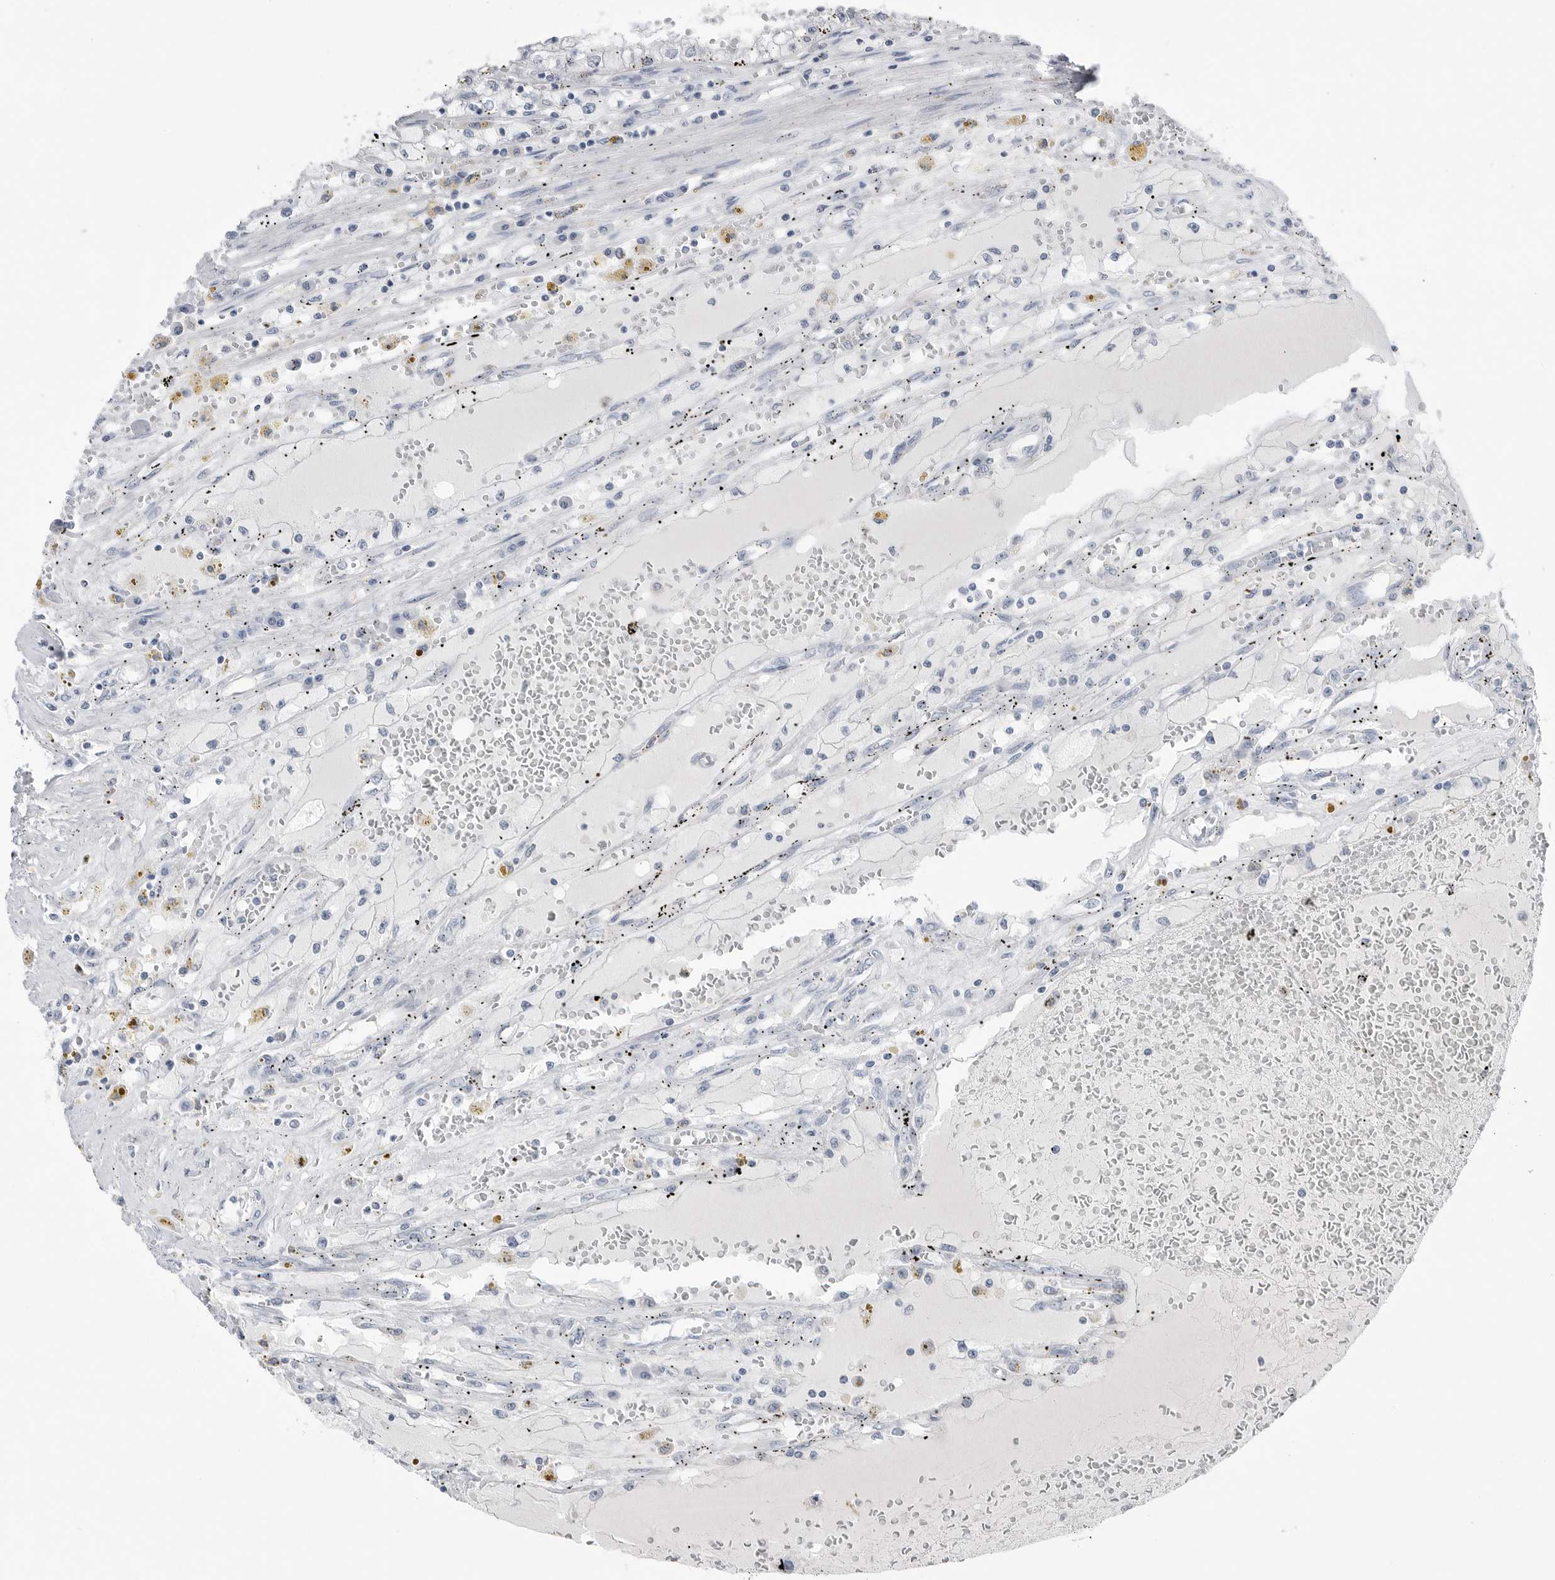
{"staining": {"intensity": "negative", "quantity": "none", "location": "none"}, "tissue": "renal cancer", "cell_type": "Tumor cells", "image_type": "cancer", "snomed": [{"axis": "morphology", "description": "Adenocarcinoma, NOS"}, {"axis": "topography", "description": "Kidney"}], "caption": "High magnification brightfield microscopy of renal cancer (adenocarcinoma) stained with DAB (brown) and counterstained with hematoxylin (blue): tumor cells show no significant expression.", "gene": "ABHD12", "patient": {"sex": "male", "age": 56}}